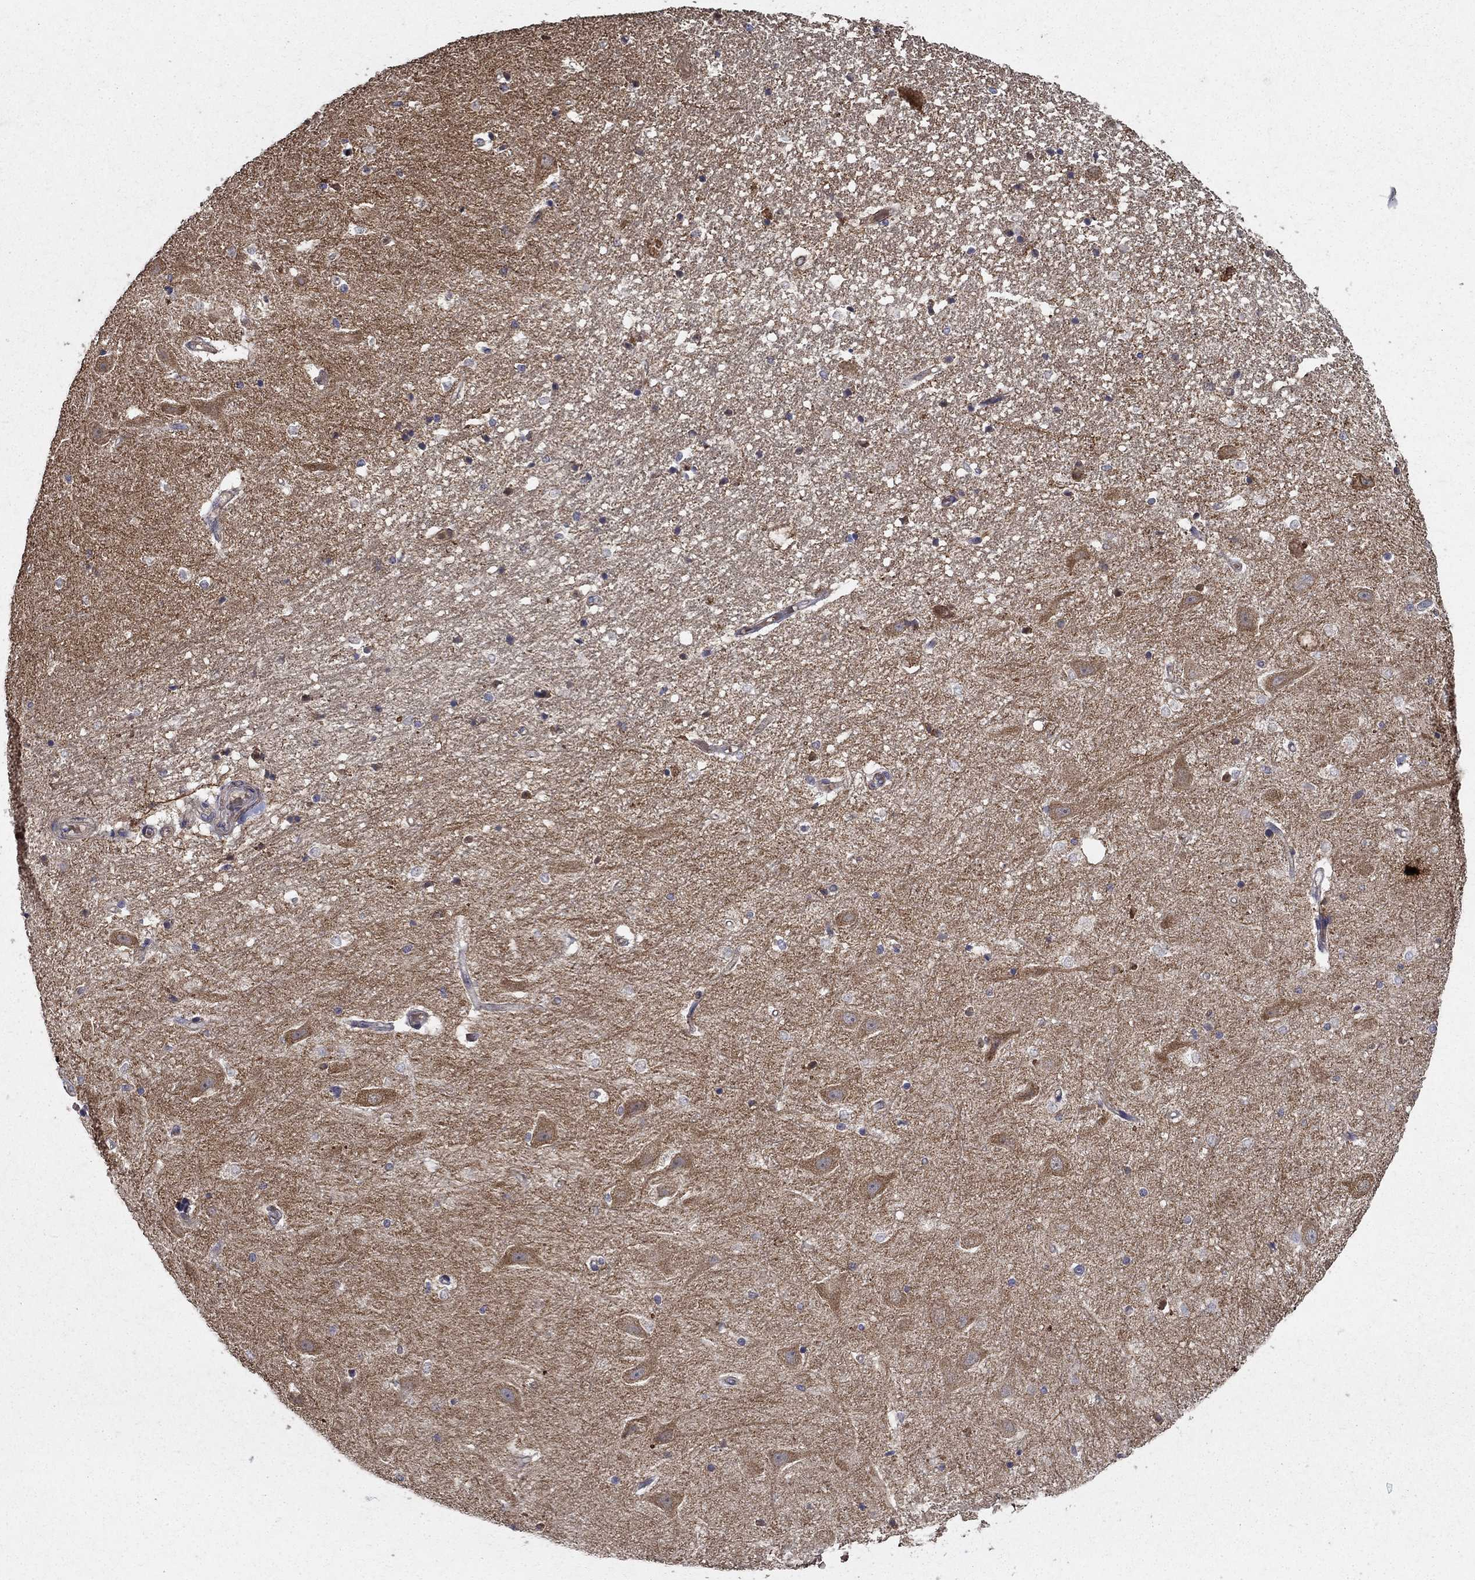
{"staining": {"intensity": "moderate", "quantity": "<25%", "location": "cytoplasmic/membranous"}, "tissue": "hippocampus", "cell_type": "Glial cells", "image_type": "normal", "snomed": [{"axis": "morphology", "description": "Normal tissue, NOS"}, {"axis": "topography", "description": "Hippocampus"}], "caption": "Immunohistochemical staining of unremarkable hippocampus reveals low levels of moderate cytoplasmic/membranous positivity in approximately <25% of glial cells.", "gene": "MPP2", "patient": {"sex": "male", "age": 49}}